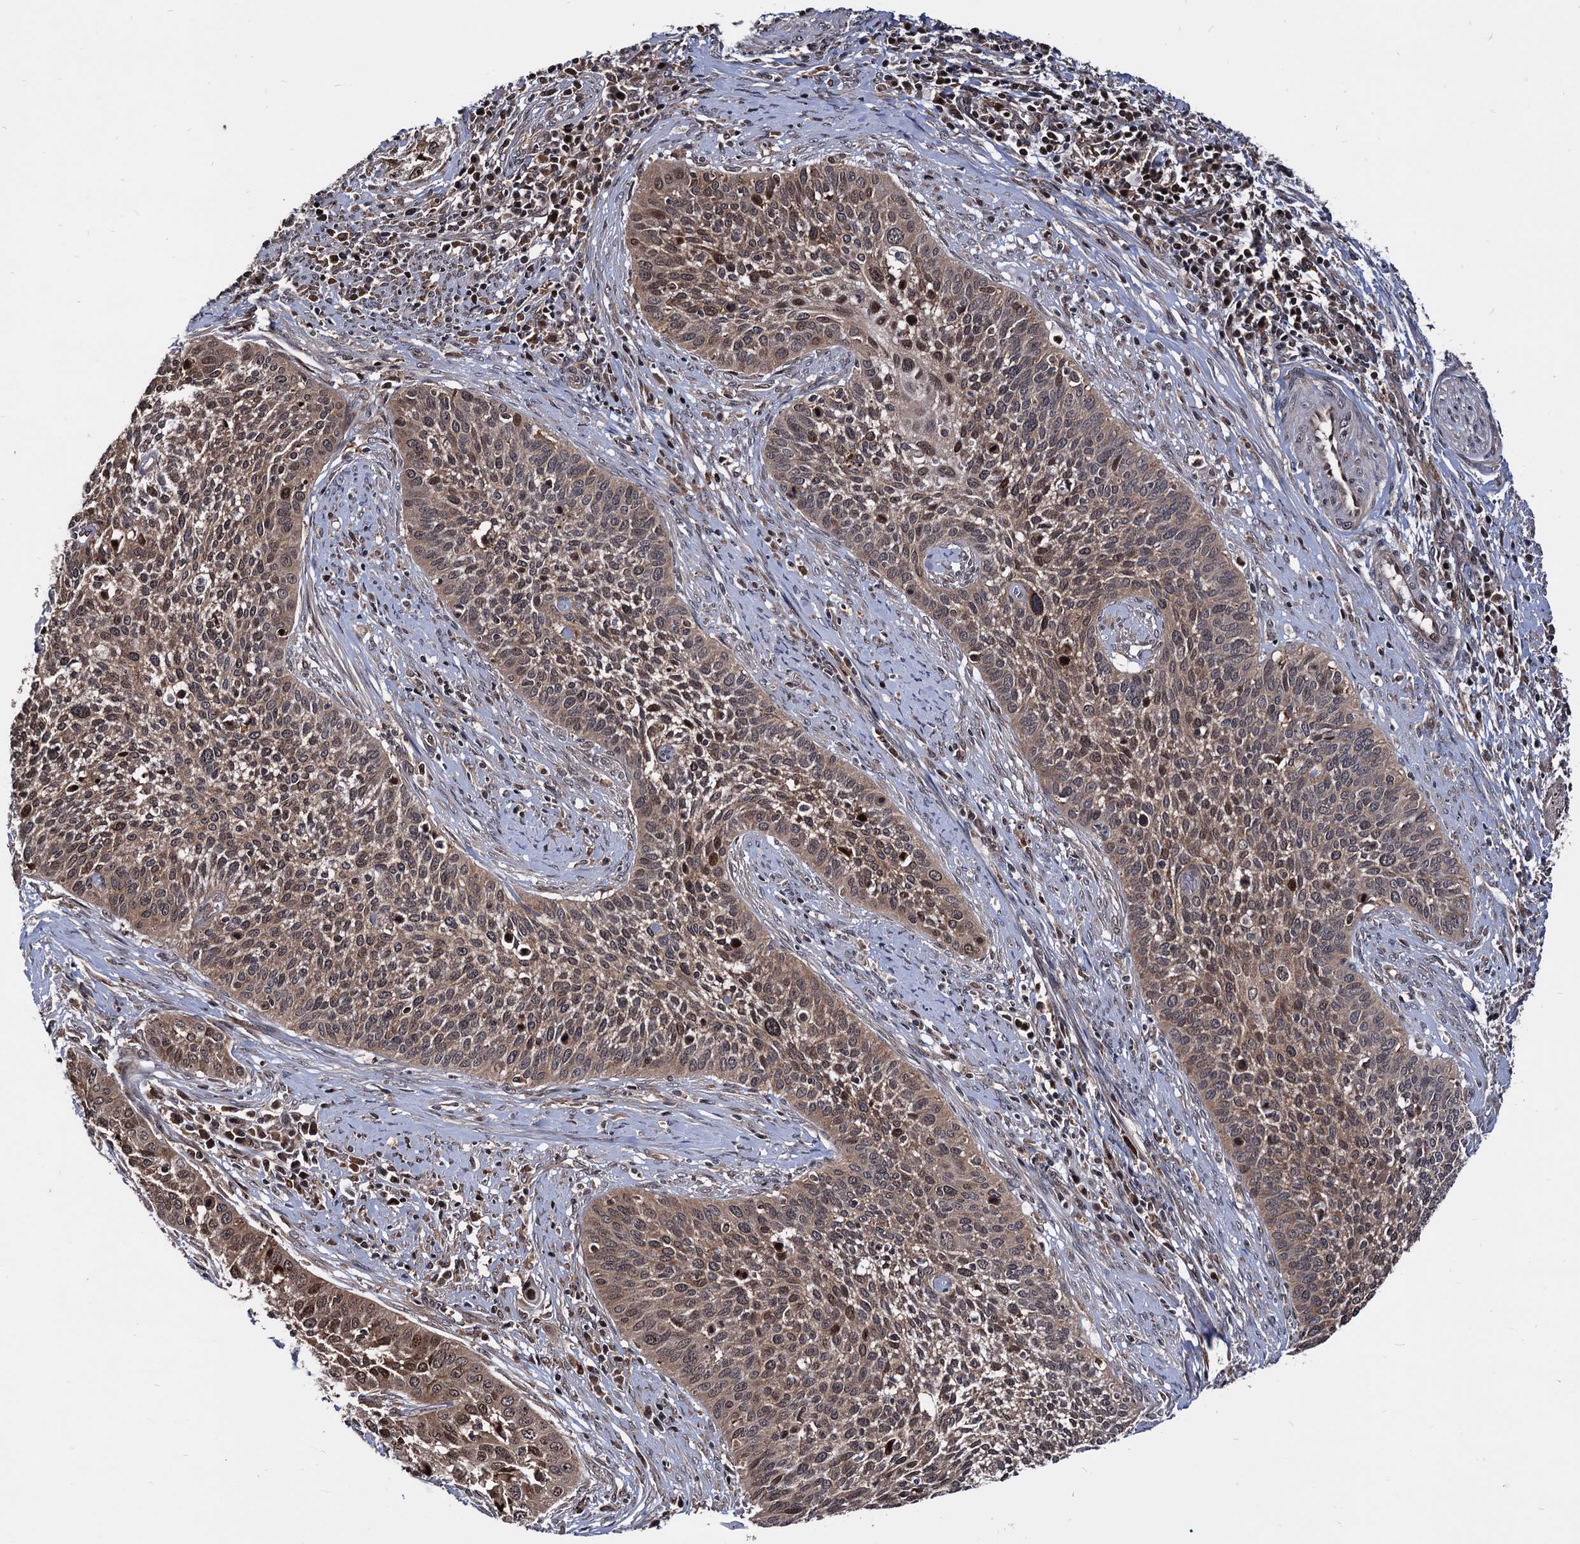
{"staining": {"intensity": "moderate", "quantity": ">75%", "location": "cytoplasmic/membranous,nuclear"}, "tissue": "cervical cancer", "cell_type": "Tumor cells", "image_type": "cancer", "snomed": [{"axis": "morphology", "description": "Squamous cell carcinoma, NOS"}, {"axis": "topography", "description": "Cervix"}], "caption": "The photomicrograph displays immunohistochemical staining of squamous cell carcinoma (cervical). There is moderate cytoplasmic/membranous and nuclear expression is present in approximately >75% of tumor cells.", "gene": "ANKRD12", "patient": {"sex": "female", "age": 34}}